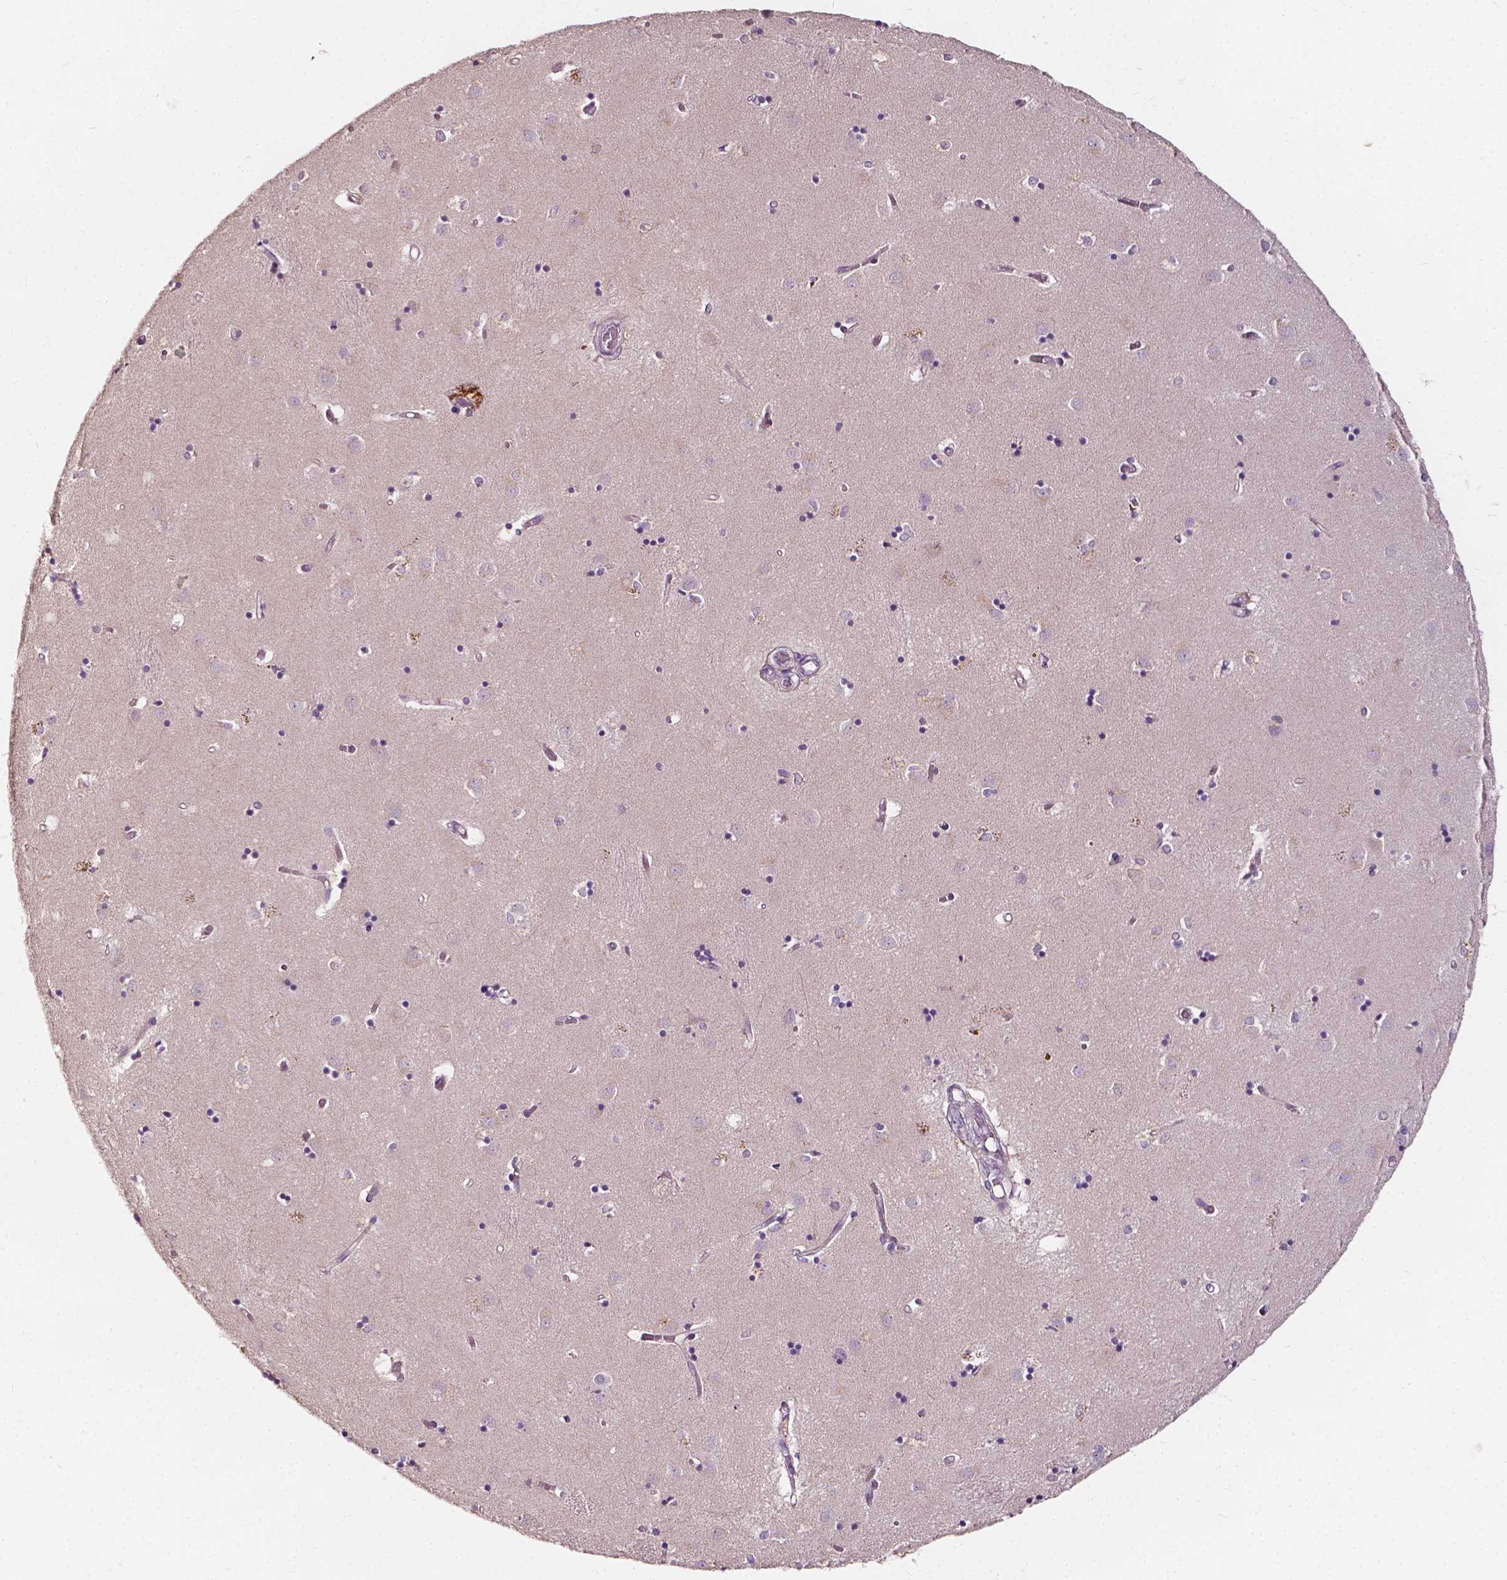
{"staining": {"intensity": "negative", "quantity": "none", "location": "none"}, "tissue": "caudate", "cell_type": "Glial cells", "image_type": "normal", "snomed": [{"axis": "morphology", "description": "Normal tissue, NOS"}, {"axis": "topography", "description": "Lateral ventricle wall"}], "caption": "The histopathology image demonstrates no significant positivity in glial cells of caudate. (Brightfield microscopy of DAB immunohistochemistry (IHC) at high magnification).", "gene": "NPC1L1", "patient": {"sex": "male", "age": 54}}